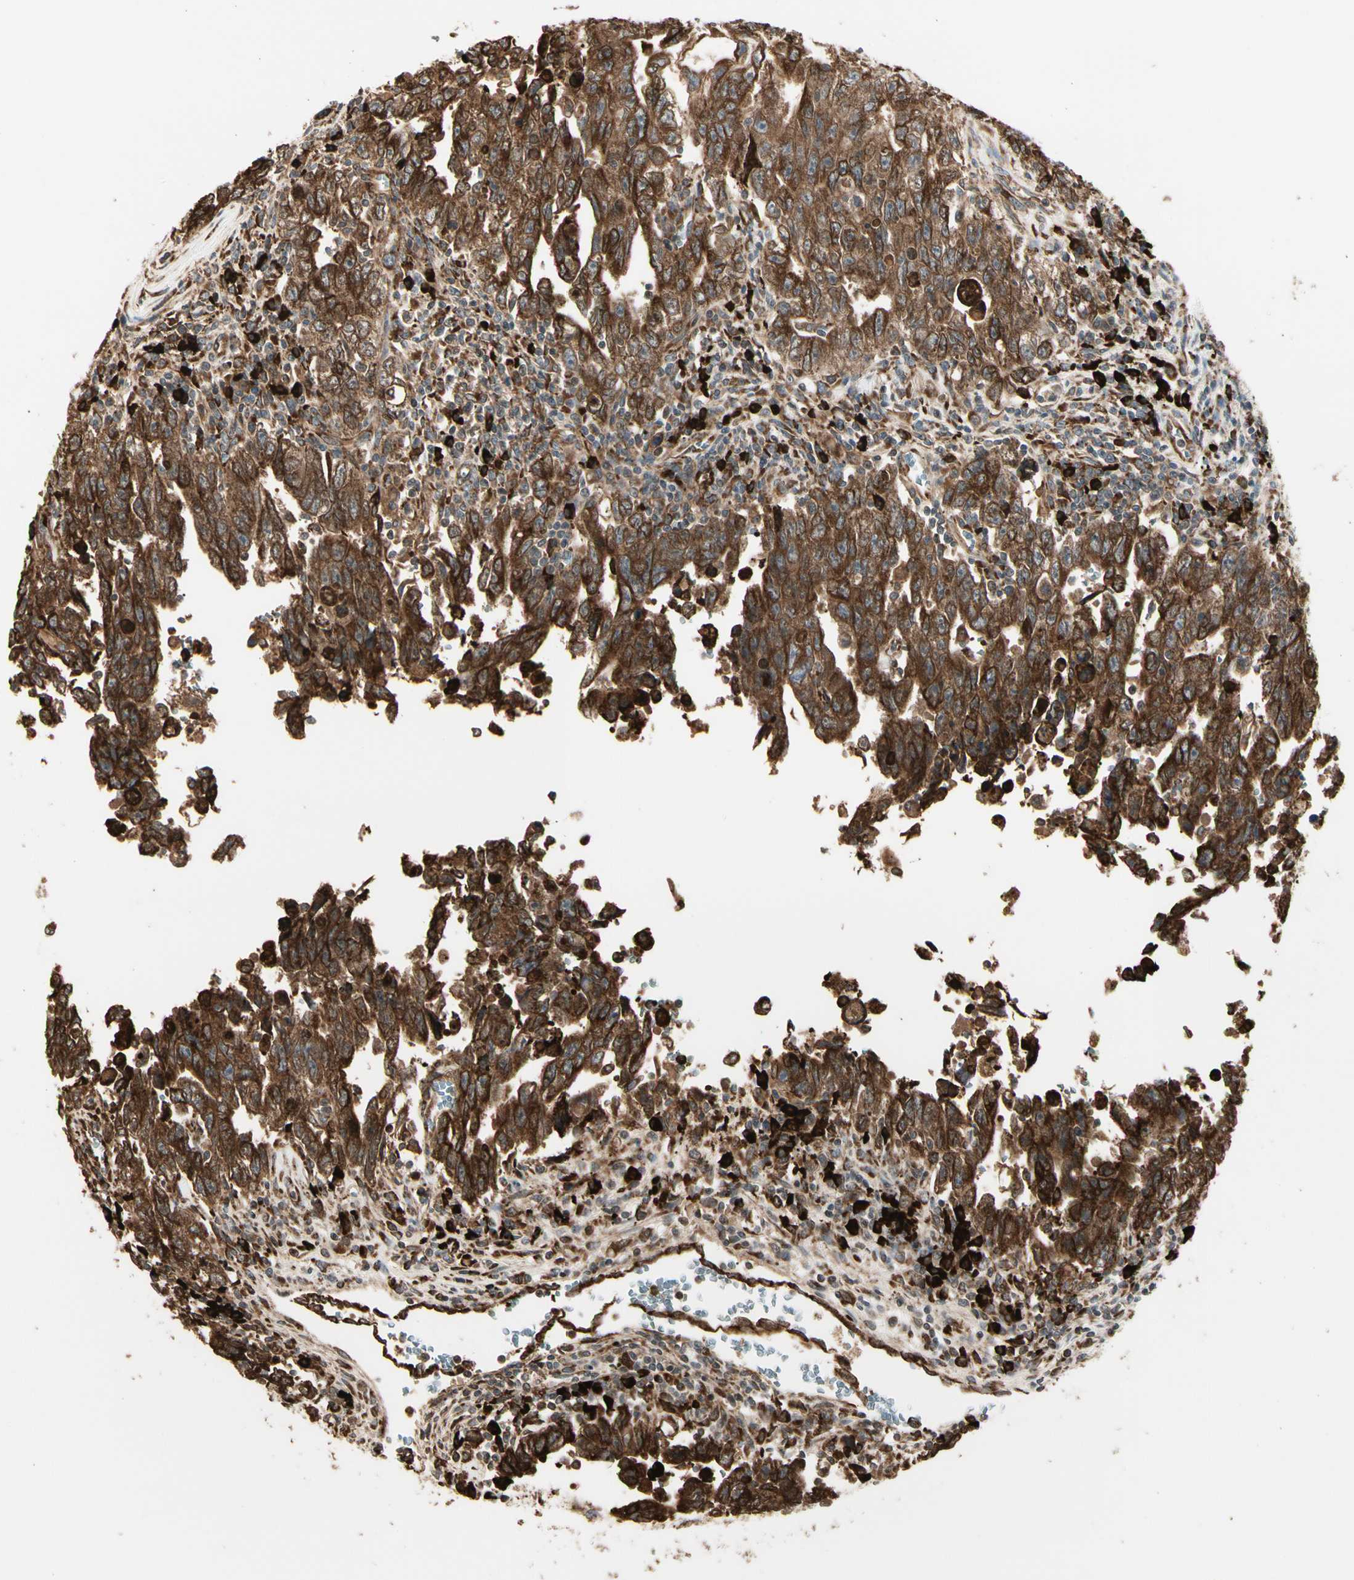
{"staining": {"intensity": "strong", "quantity": ">75%", "location": "cytoplasmic/membranous"}, "tissue": "testis cancer", "cell_type": "Tumor cells", "image_type": "cancer", "snomed": [{"axis": "morphology", "description": "Carcinoma, Embryonal, NOS"}, {"axis": "topography", "description": "Testis"}], "caption": "This image displays immunohistochemistry (IHC) staining of testis cancer (embryonal carcinoma), with high strong cytoplasmic/membranous positivity in about >75% of tumor cells.", "gene": "HSP90B1", "patient": {"sex": "male", "age": 28}}